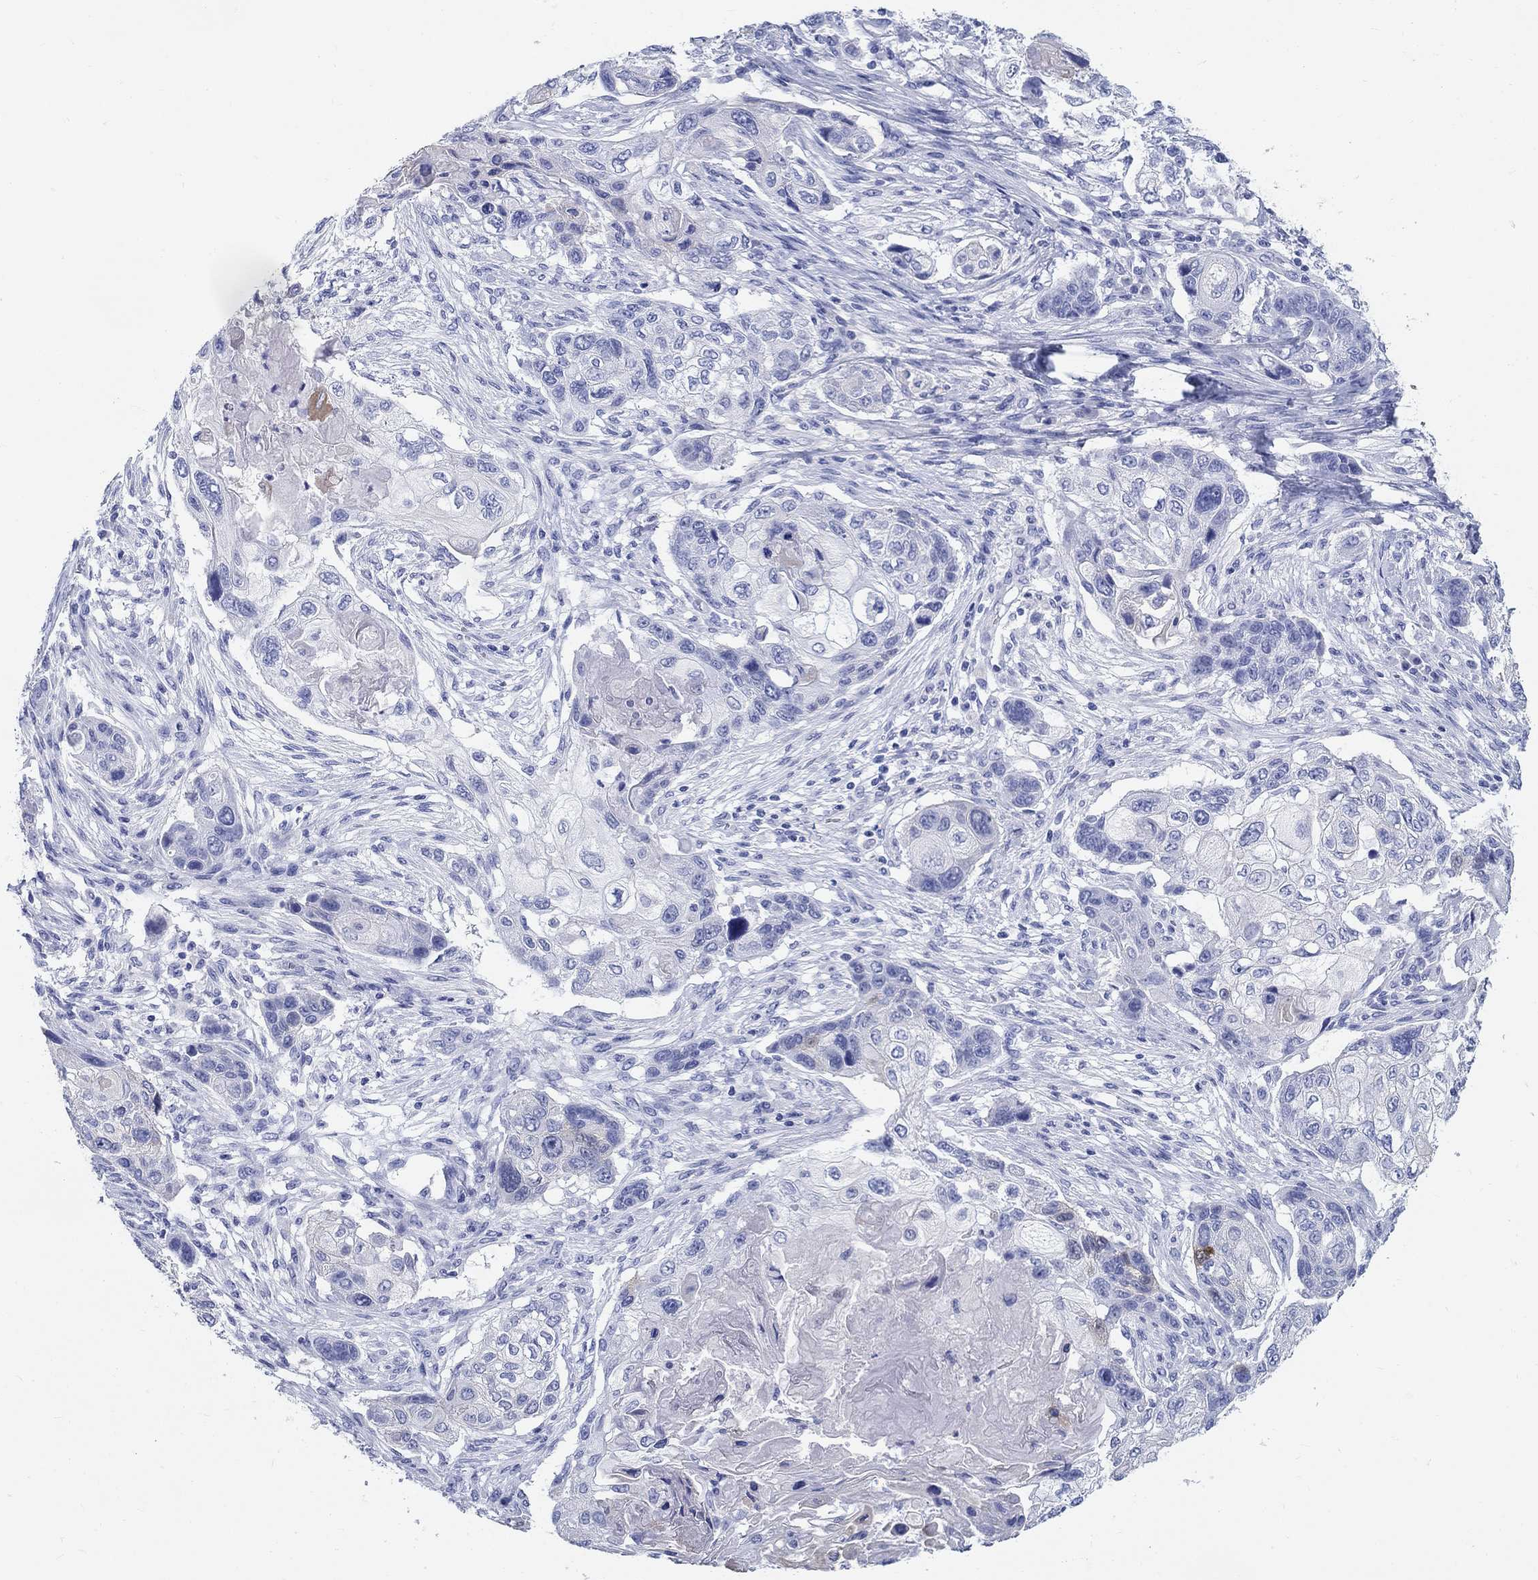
{"staining": {"intensity": "negative", "quantity": "none", "location": "none"}, "tissue": "lung cancer", "cell_type": "Tumor cells", "image_type": "cancer", "snomed": [{"axis": "morphology", "description": "Normal tissue, NOS"}, {"axis": "morphology", "description": "Squamous cell carcinoma, NOS"}, {"axis": "topography", "description": "Bronchus"}, {"axis": "topography", "description": "Lung"}], "caption": "High power microscopy image of an immunohistochemistry (IHC) image of lung cancer (squamous cell carcinoma), revealing no significant expression in tumor cells. (DAB (3,3'-diaminobenzidine) IHC, high magnification).", "gene": "CRYGS", "patient": {"sex": "male", "age": 69}}